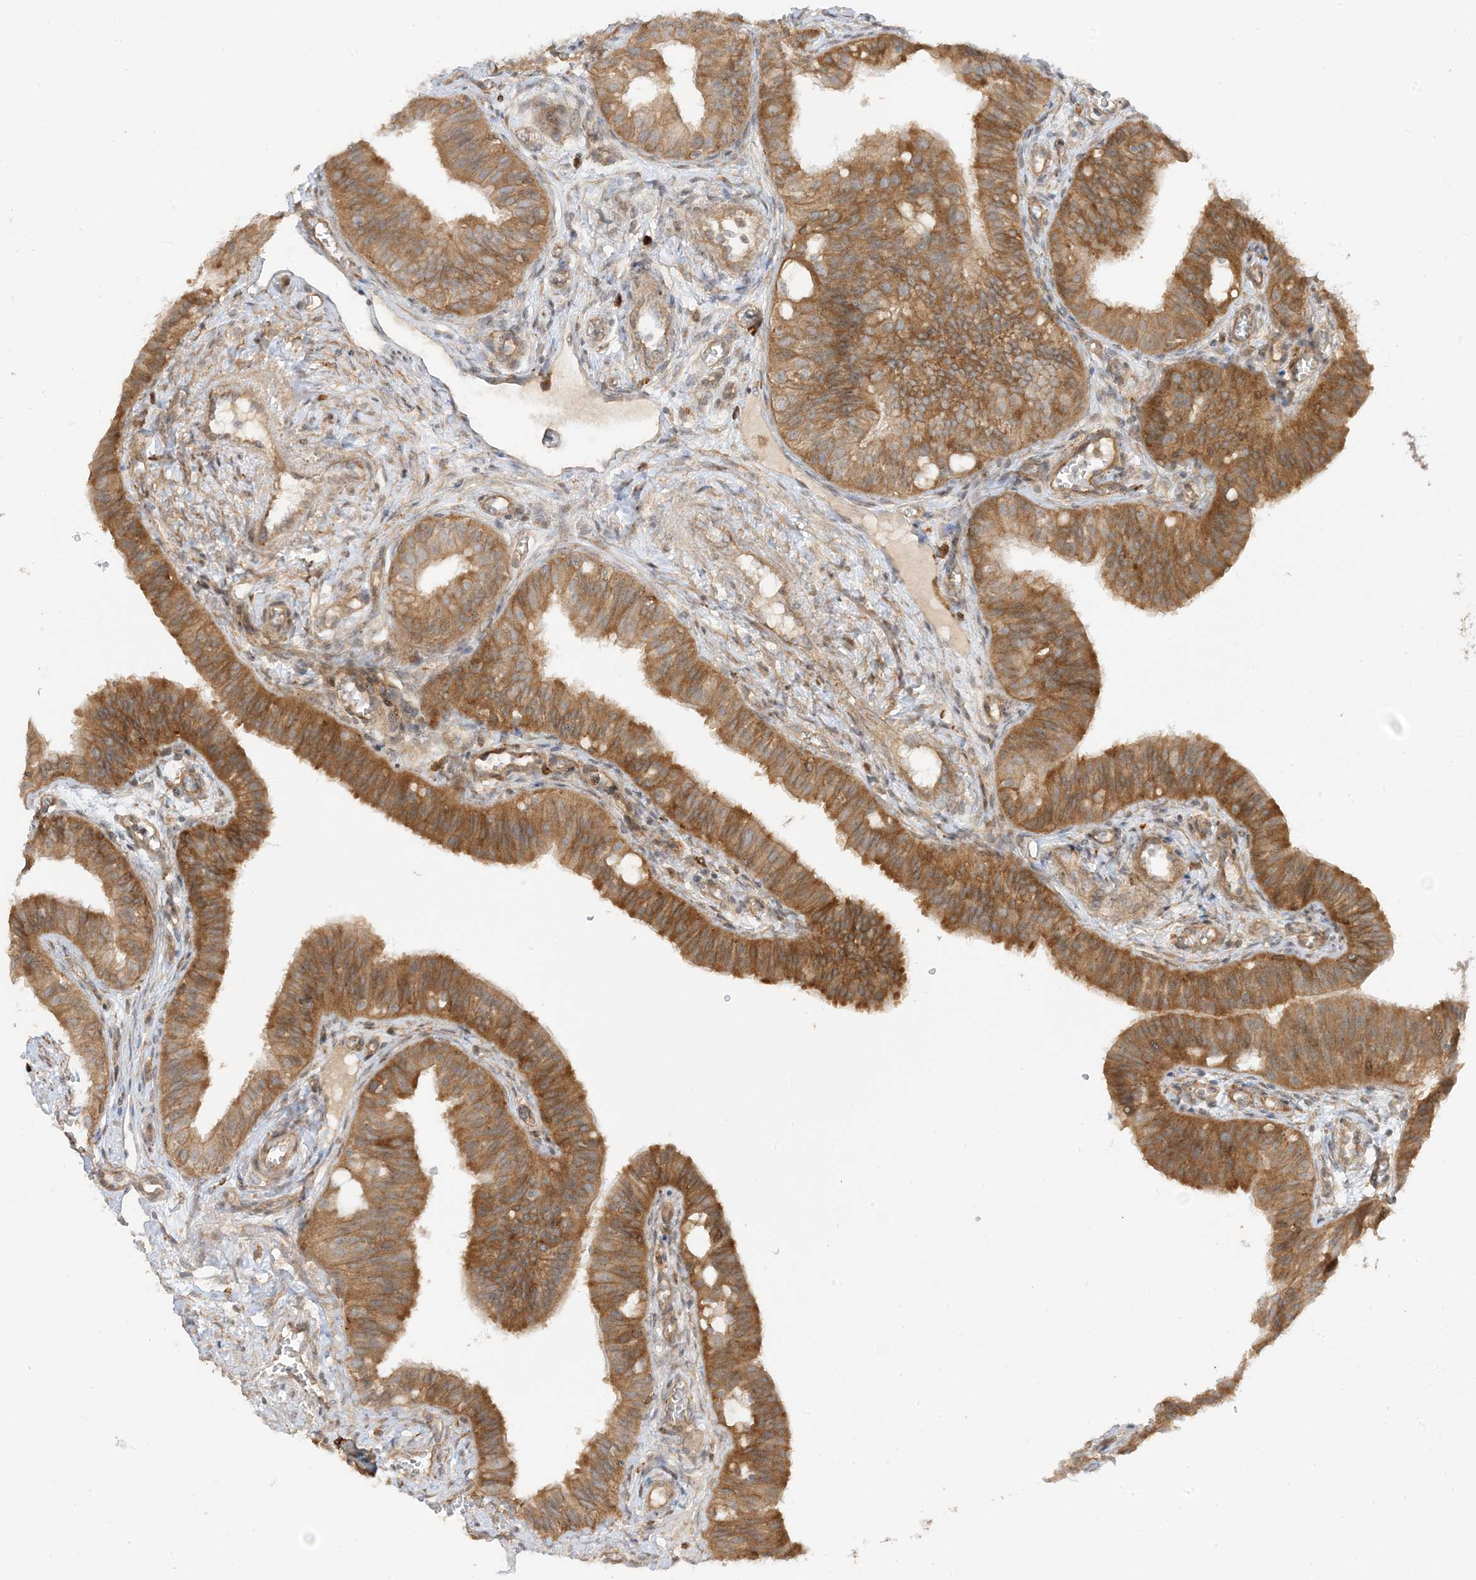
{"staining": {"intensity": "moderate", "quantity": ">75%", "location": "cytoplasmic/membranous"}, "tissue": "fallopian tube", "cell_type": "Glandular cells", "image_type": "normal", "snomed": [{"axis": "morphology", "description": "Normal tissue, NOS"}, {"axis": "topography", "description": "Fallopian tube"}, {"axis": "topography", "description": "Ovary"}], "caption": "The histopathology image demonstrates a brown stain indicating the presence of a protein in the cytoplasmic/membranous of glandular cells in fallopian tube. (IHC, brightfield microscopy, high magnification).", "gene": "SCARF2", "patient": {"sex": "female", "age": 42}}